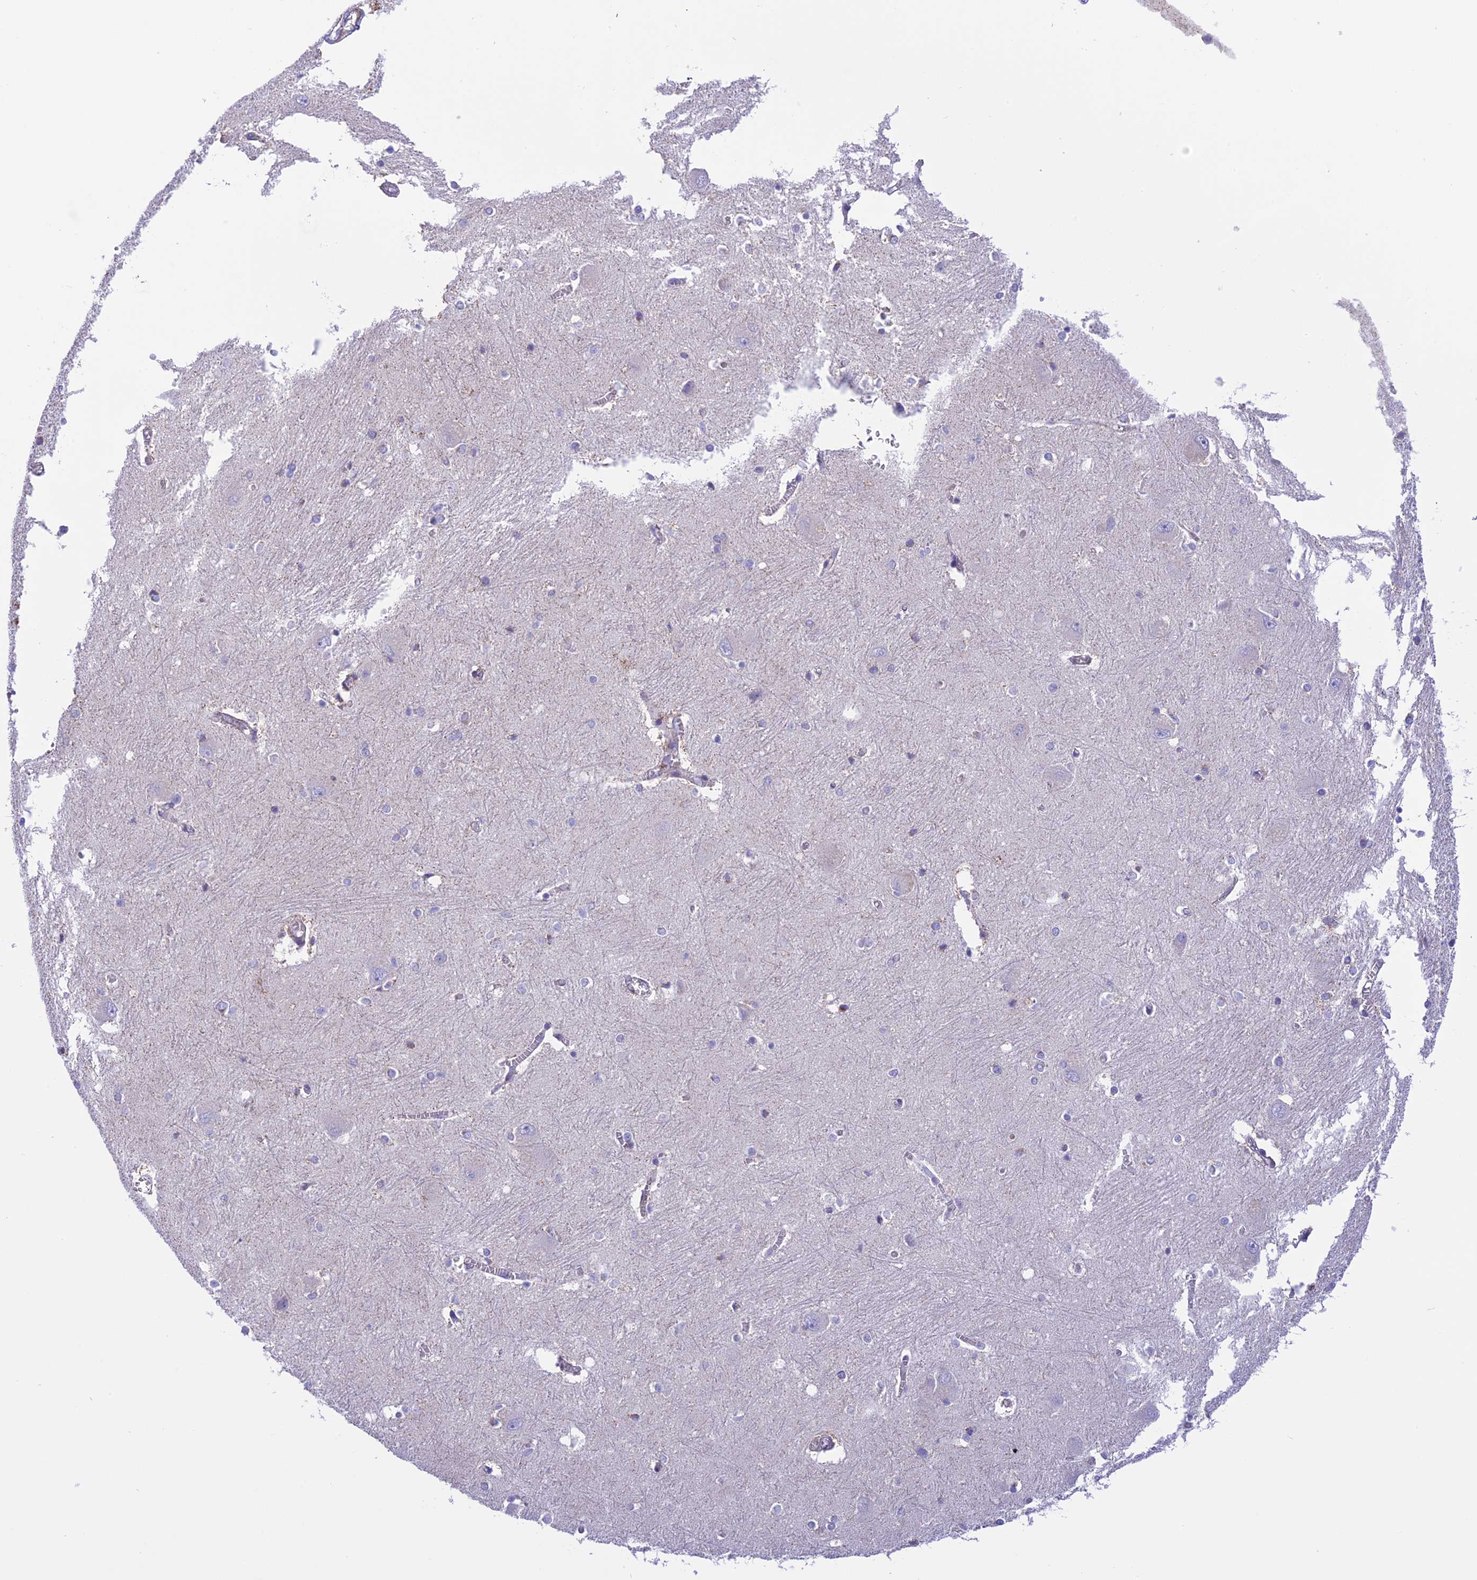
{"staining": {"intensity": "negative", "quantity": "none", "location": "none"}, "tissue": "caudate", "cell_type": "Glial cells", "image_type": "normal", "snomed": [{"axis": "morphology", "description": "Normal tissue, NOS"}, {"axis": "topography", "description": "Lateral ventricle wall"}], "caption": "Immunohistochemistry of normal caudate displays no staining in glial cells. (Brightfield microscopy of DAB immunohistochemistry (IHC) at high magnification).", "gene": "CORO7", "patient": {"sex": "male", "age": 37}}